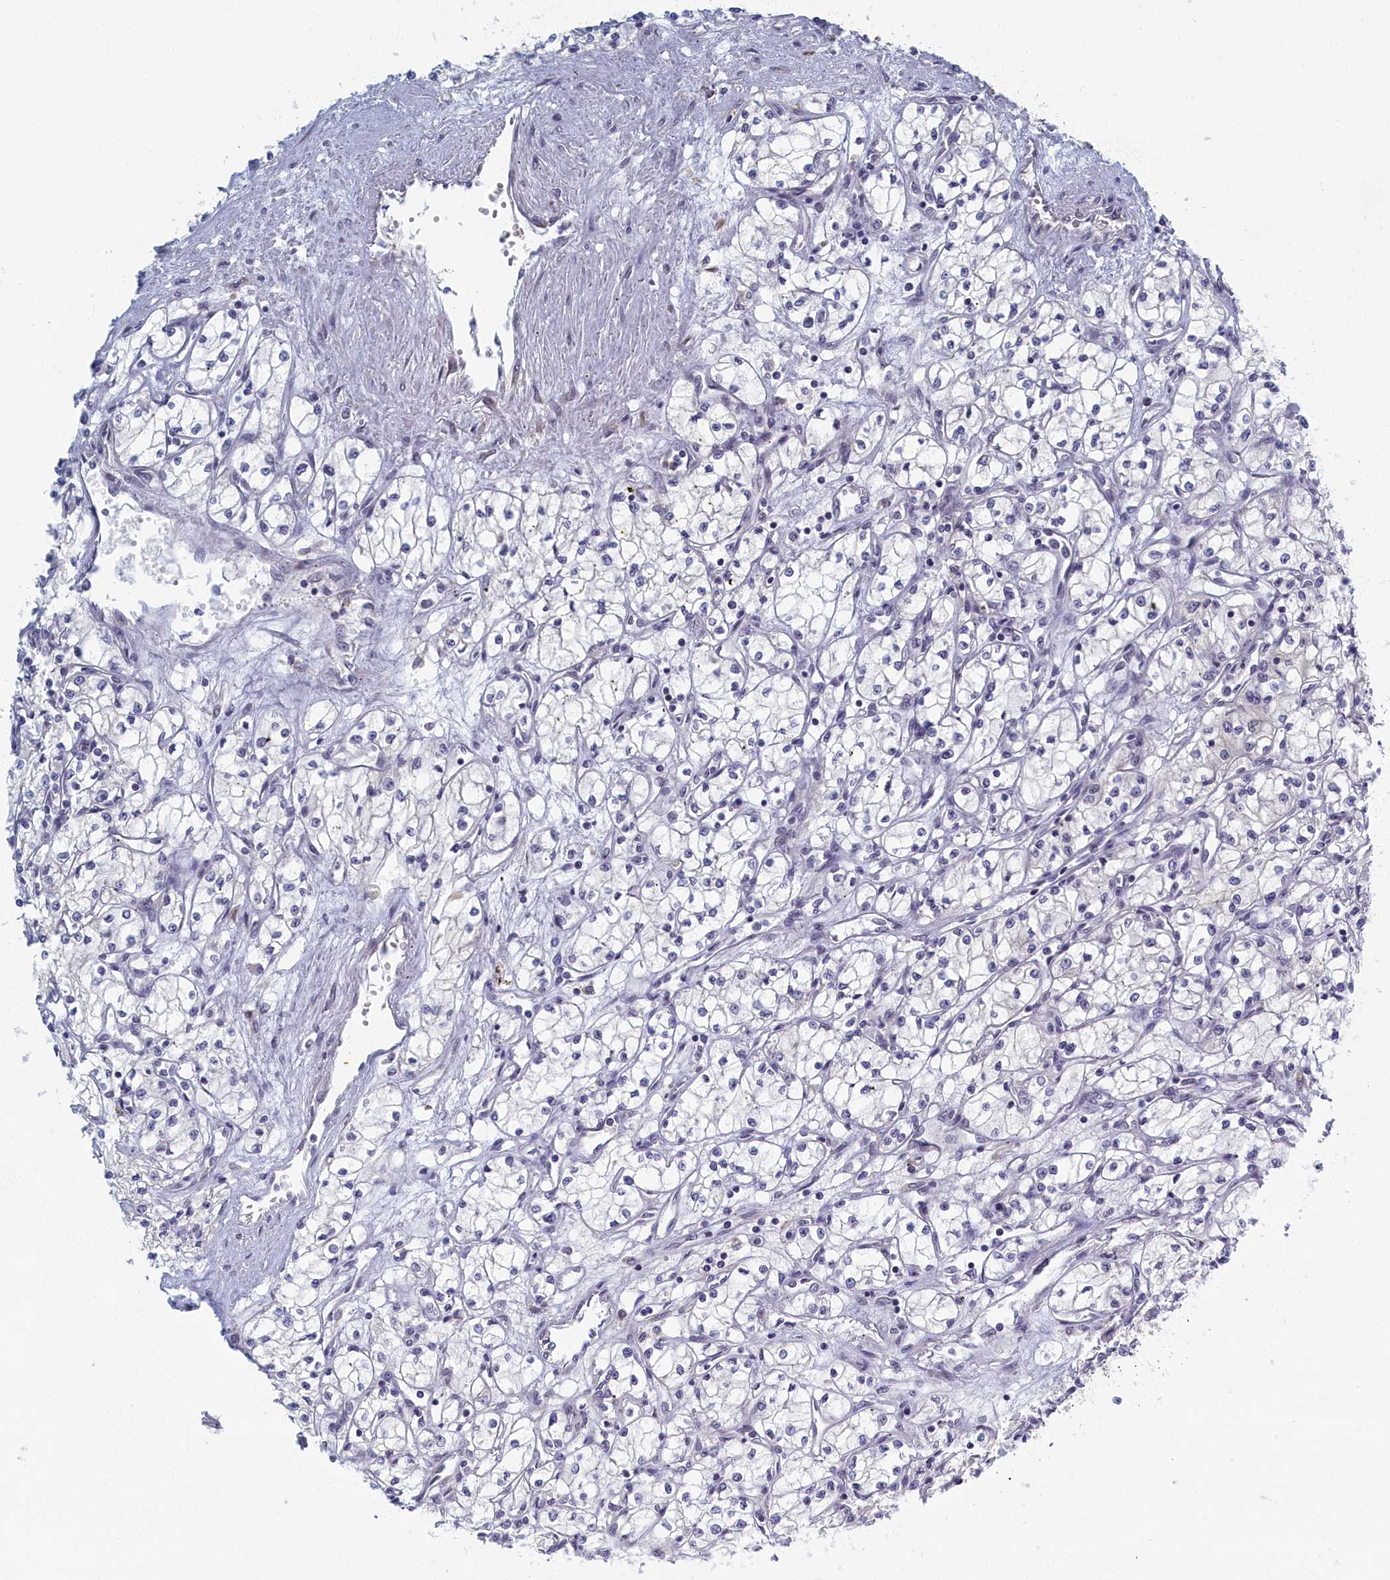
{"staining": {"intensity": "negative", "quantity": "none", "location": "none"}, "tissue": "renal cancer", "cell_type": "Tumor cells", "image_type": "cancer", "snomed": [{"axis": "morphology", "description": "Adenocarcinoma, NOS"}, {"axis": "topography", "description": "Kidney"}], "caption": "Tumor cells are negative for brown protein staining in adenocarcinoma (renal).", "gene": "DNAJC17", "patient": {"sex": "male", "age": 59}}